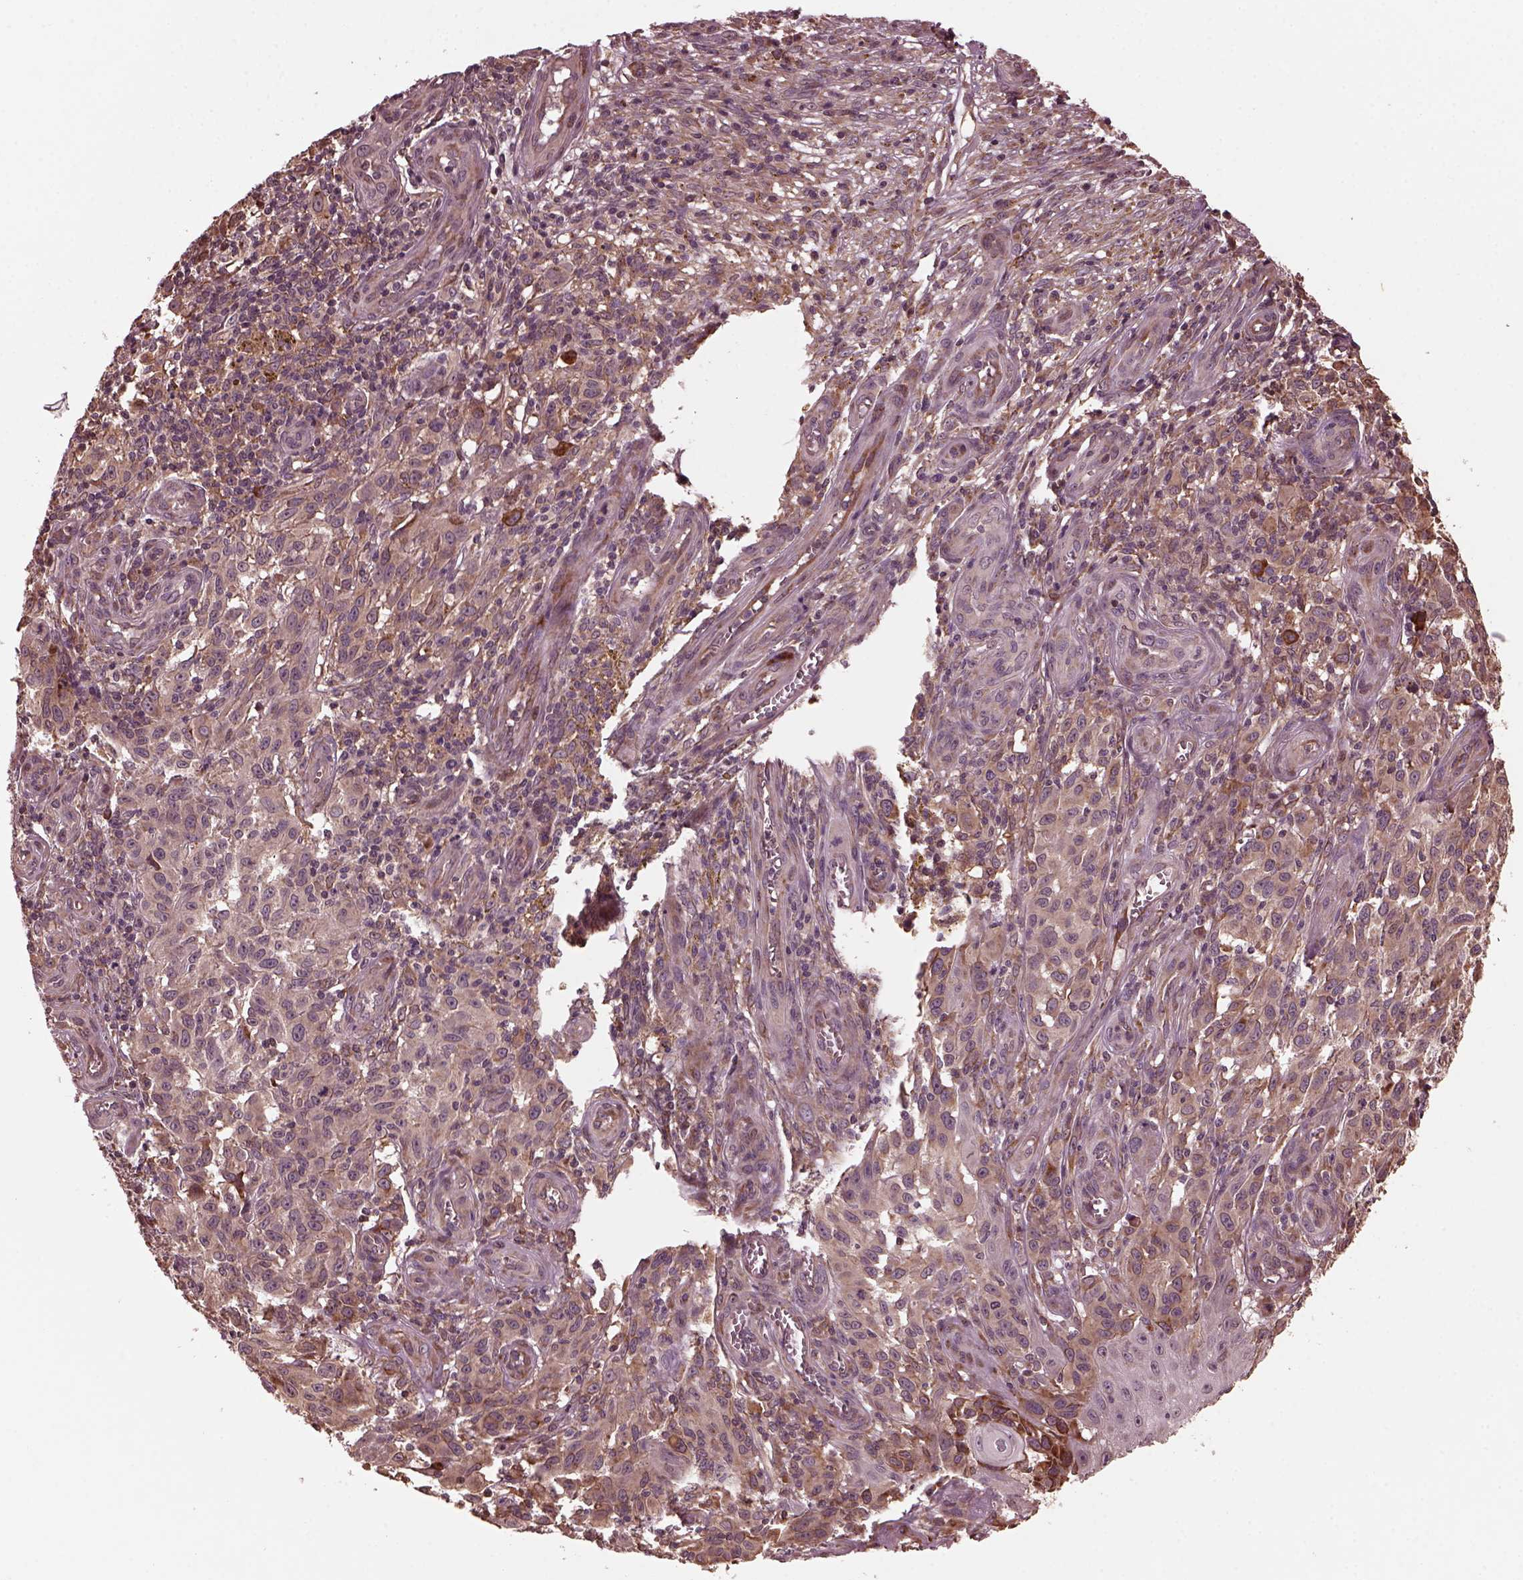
{"staining": {"intensity": "weak", "quantity": "<25%", "location": "cytoplasmic/membranous"}, "tissue": "melanoma", "cell_type": "Tumor cells", "image_type": "cancer", "snomed": [{"axis": "morphology", "description": "Malignant melanoma, NOS"}, {"axis": "topography", "description": "Skin"}], "caption": "IHC micrograph of human melanoma stained for a protein (brown), which reveals no expression in tumor cells.", "gene": "ZNF292", "patient": {"sex": "female", "age": 53}}